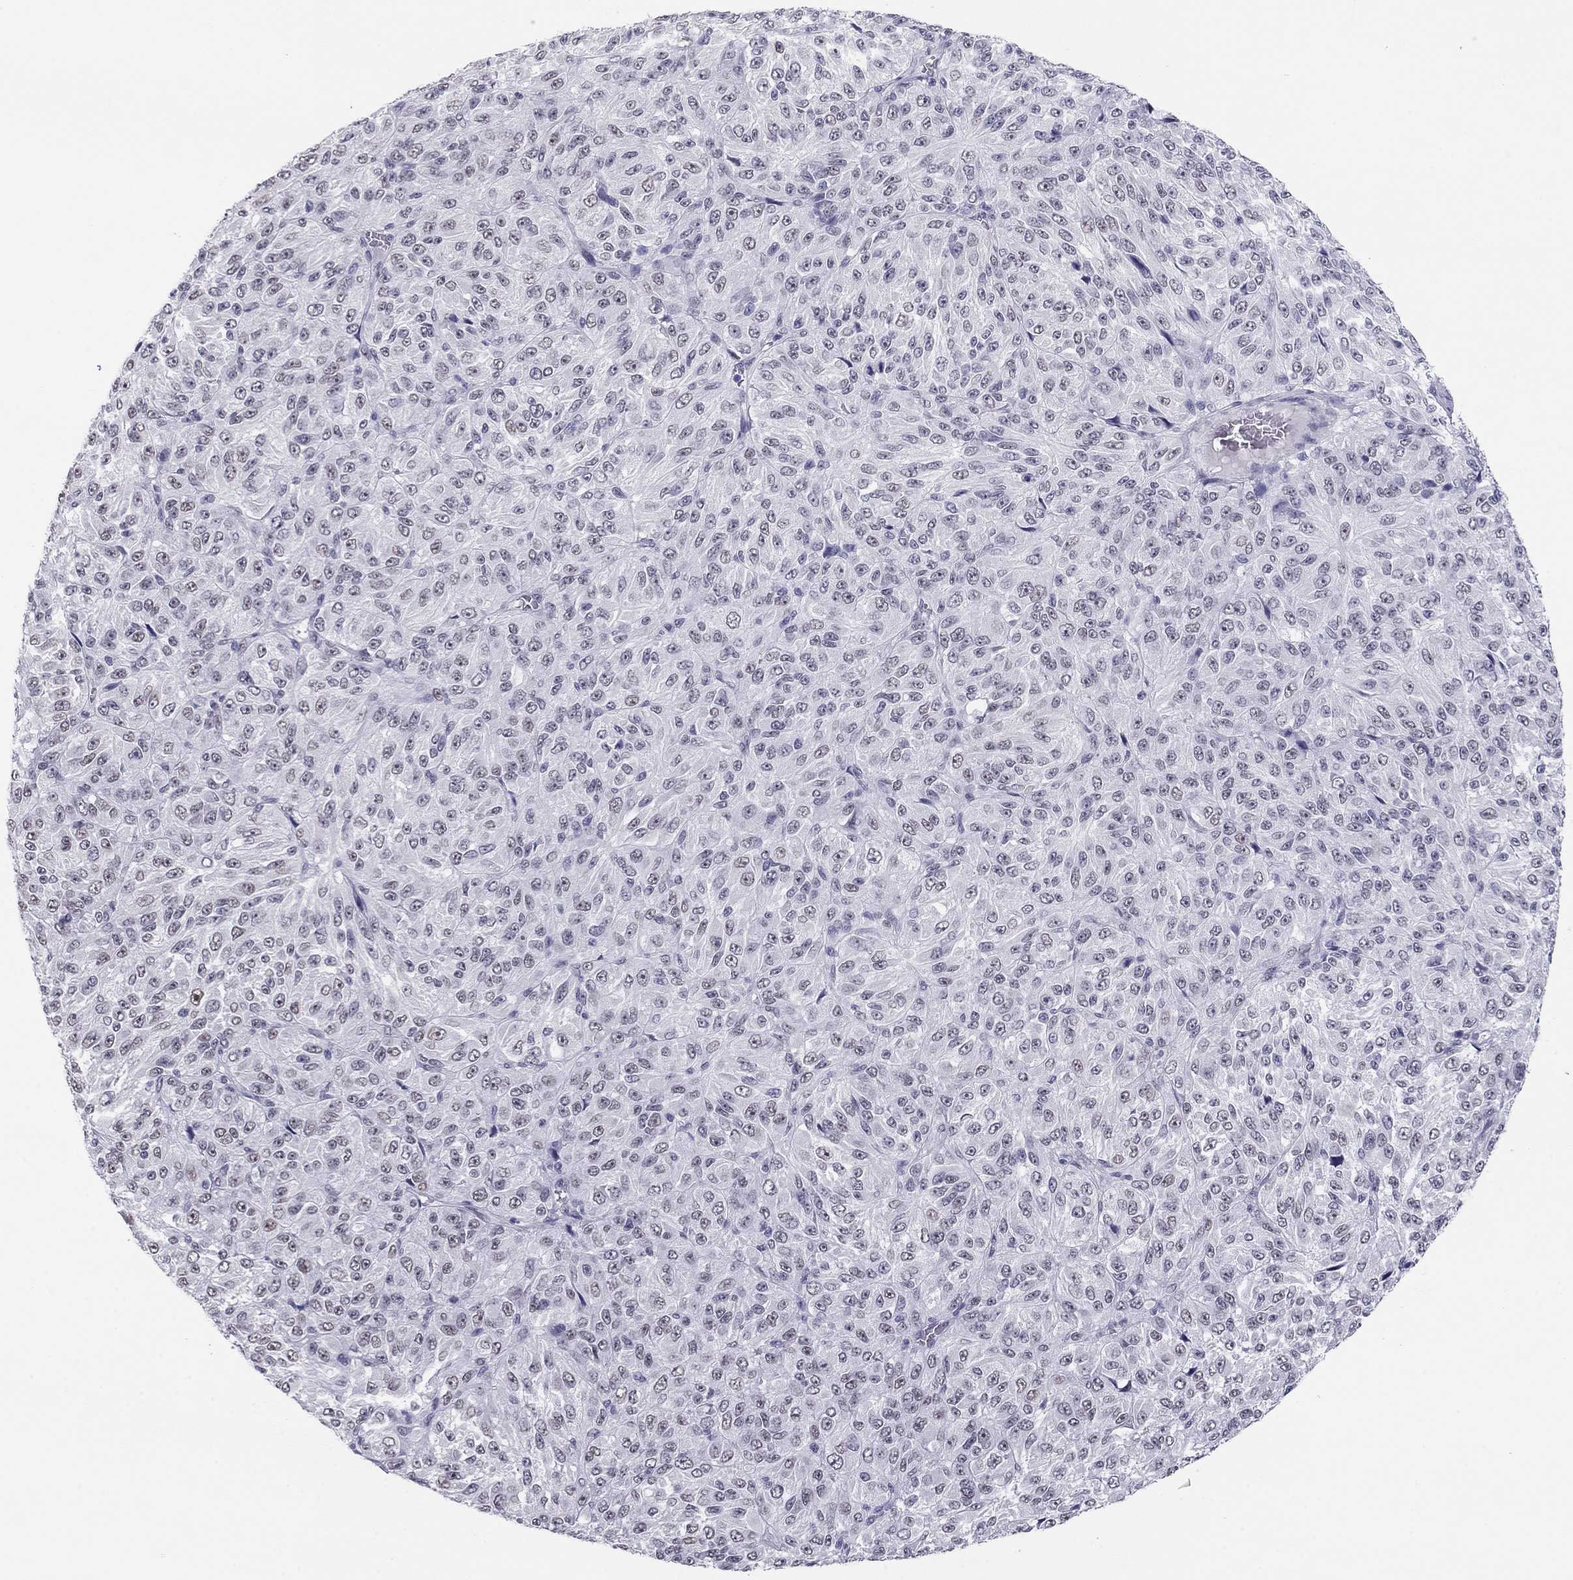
{"staining": {"intensity": "negative", "quantity": "none", "location": "none"}, "tissue": "melanoma", "cell_type": "Tumor cells", "image_type": "cancer", "snomed": [{"axis": "morphology", "description": "Malignant melanoma, Metastatic site"}, {"axis": "topography", "description": "Brain"}], "caption": "DAB (3,3'-diaminobenzidine) immunohistochemical staining of human malignant melanoma (metastatic site) demonstrates no significant expression in tumor cells.", "gene": "DOT1L", "patient": {"sex": "female", "age": 56}}